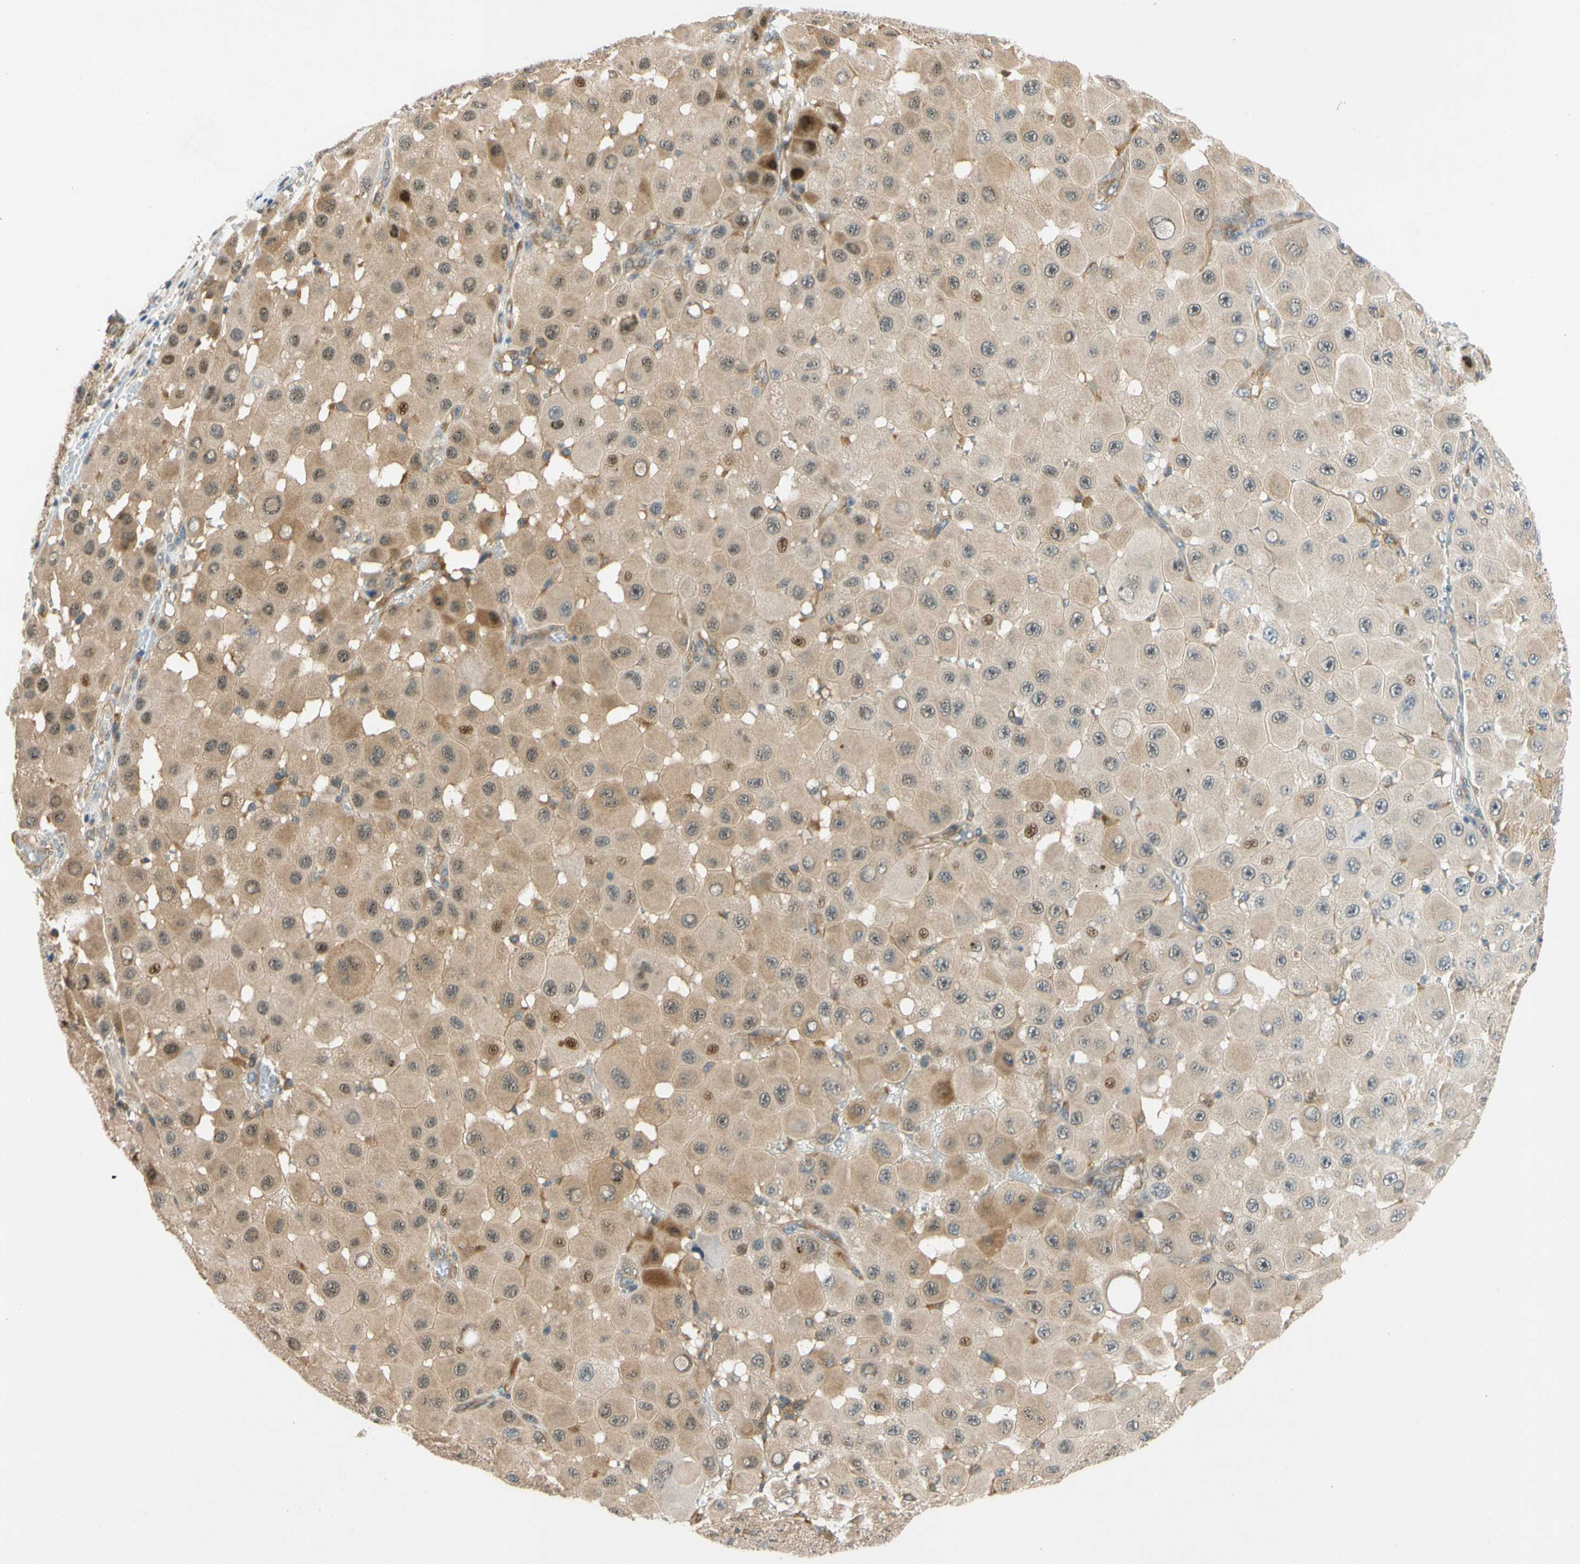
{"staining": {"intensity": "weak", "quantity": ">75%", "location": "cytoplasmic/membranous,nuclear"}, "tissue": "melanoma", "cell_type": "Tumor cells", "image_type": "cancer", "snomed": [{"axis": "morphology", "description": "Malignant melanoma, NOS"}, {"axis": "topography", "description": "Skin"}], "caption": "A micrograph of human malignant melanoma stained for a protein reveals weak cytoplasmic/membranous and nuclear brown staining in tumor cells.", "gene": "GATD1", "patient": {"sex": "female", "age": 81}}